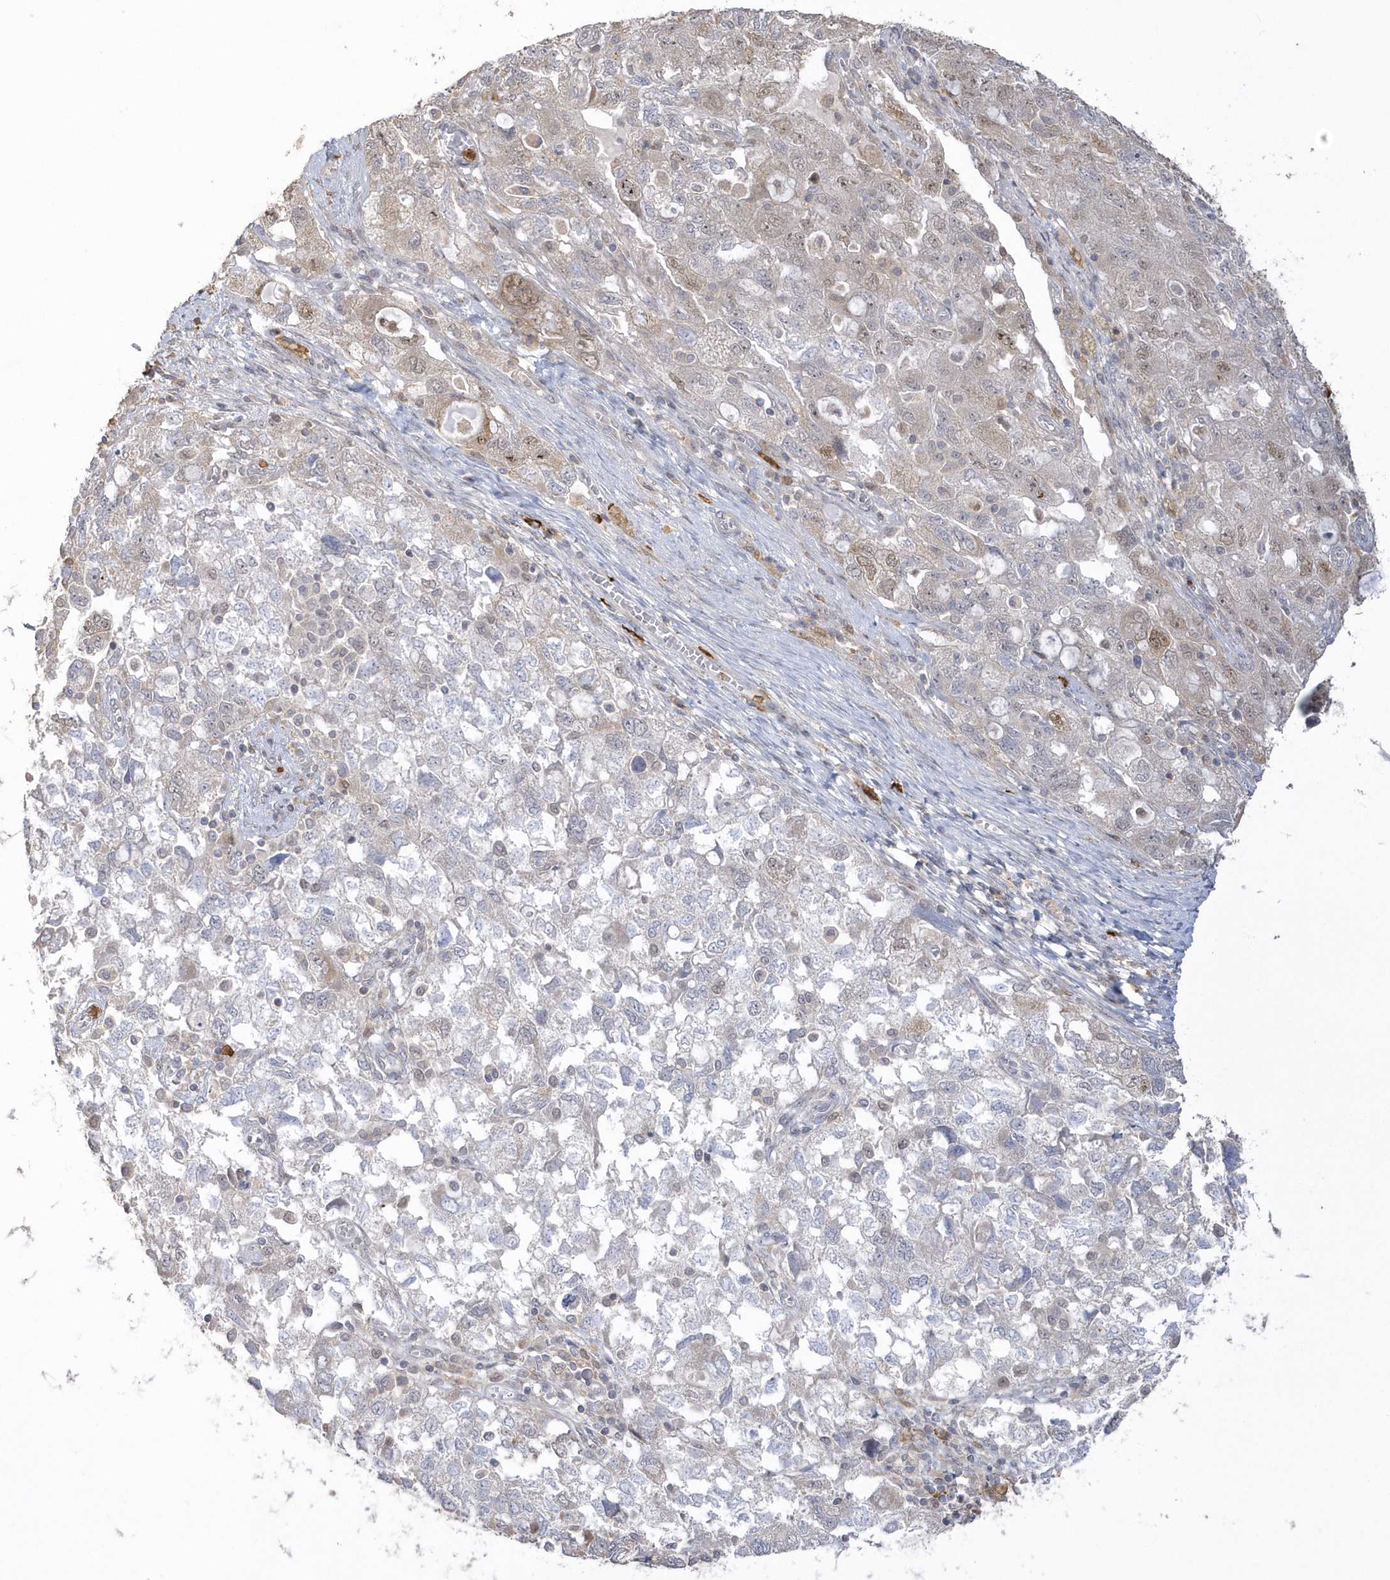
{"staining": {"intensity": "moderate", "quantity": "<25%", "location": "cytoplasmic/membranous,nuclear"}, "tissue": "ovarian cancer", "cell_type": "Tumor cells", "image_type": "cancer", "snomed": [{"axis": "morphology", "description": "Carcinoma, NOS"}, {"axis": "morphology", "description": "Cystadenocarcinoma, serous, NOS"}, {"axis": "topography", "description": "Ovary"}], "caption": "The immunohistochemical stain labels moderate cytoplasmic/membranous and nuclear positivity in tumor cells of ovarian cancer tissue. The staining is performed using DAB (3,3'-diaminobenzidine) brown chromogen to label protein expression. The nuclei are counter-stained blue using hematoxylin.", "gene": "NAF1", "patient": {"sex": "female", "age": 69}}